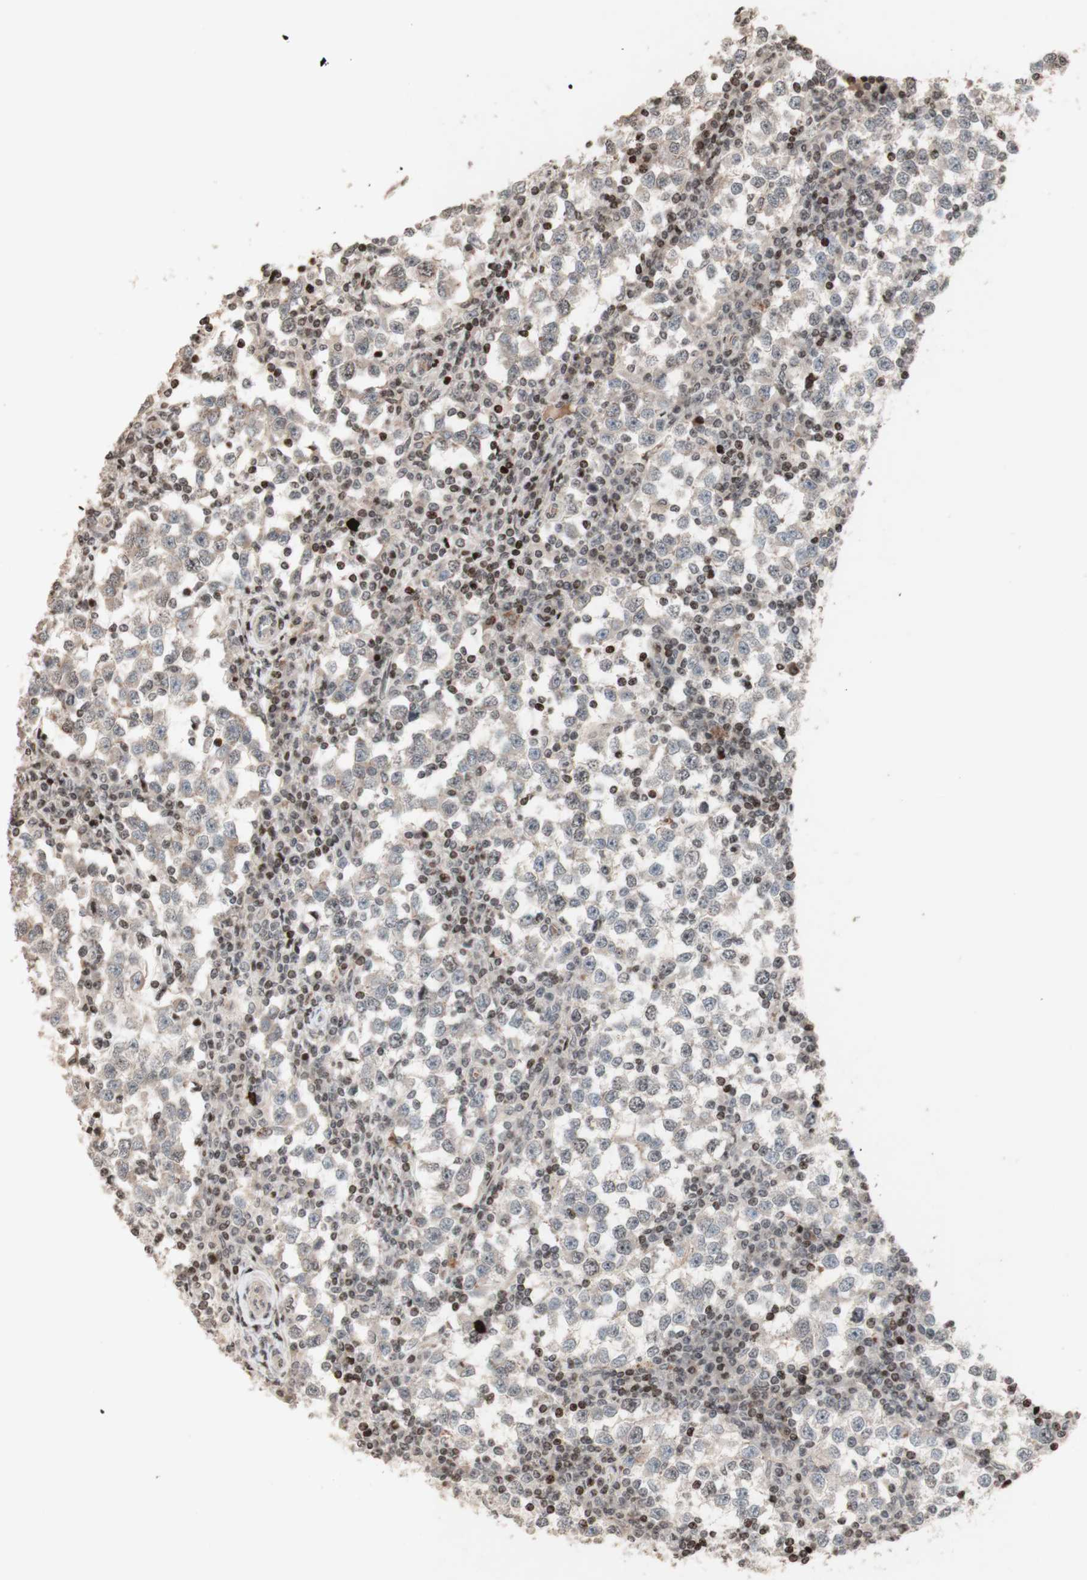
{"staining": {"intensity": "negative", "quantity": "none", "location": "none"}, "tissue": "testis cancer", "cell_type": "Tumor cells", "image_type": "cancer", "snomed": [{"axis": "morphology", "description": "Seminoma, NOS"}, {"axis": "topography", "description": "Testis"}], "caption": "Tumor cells show no significant expression in testis cancer (seminoma).", "gene": "POLA1", "patient": {"sex": "male", "age": 65}}